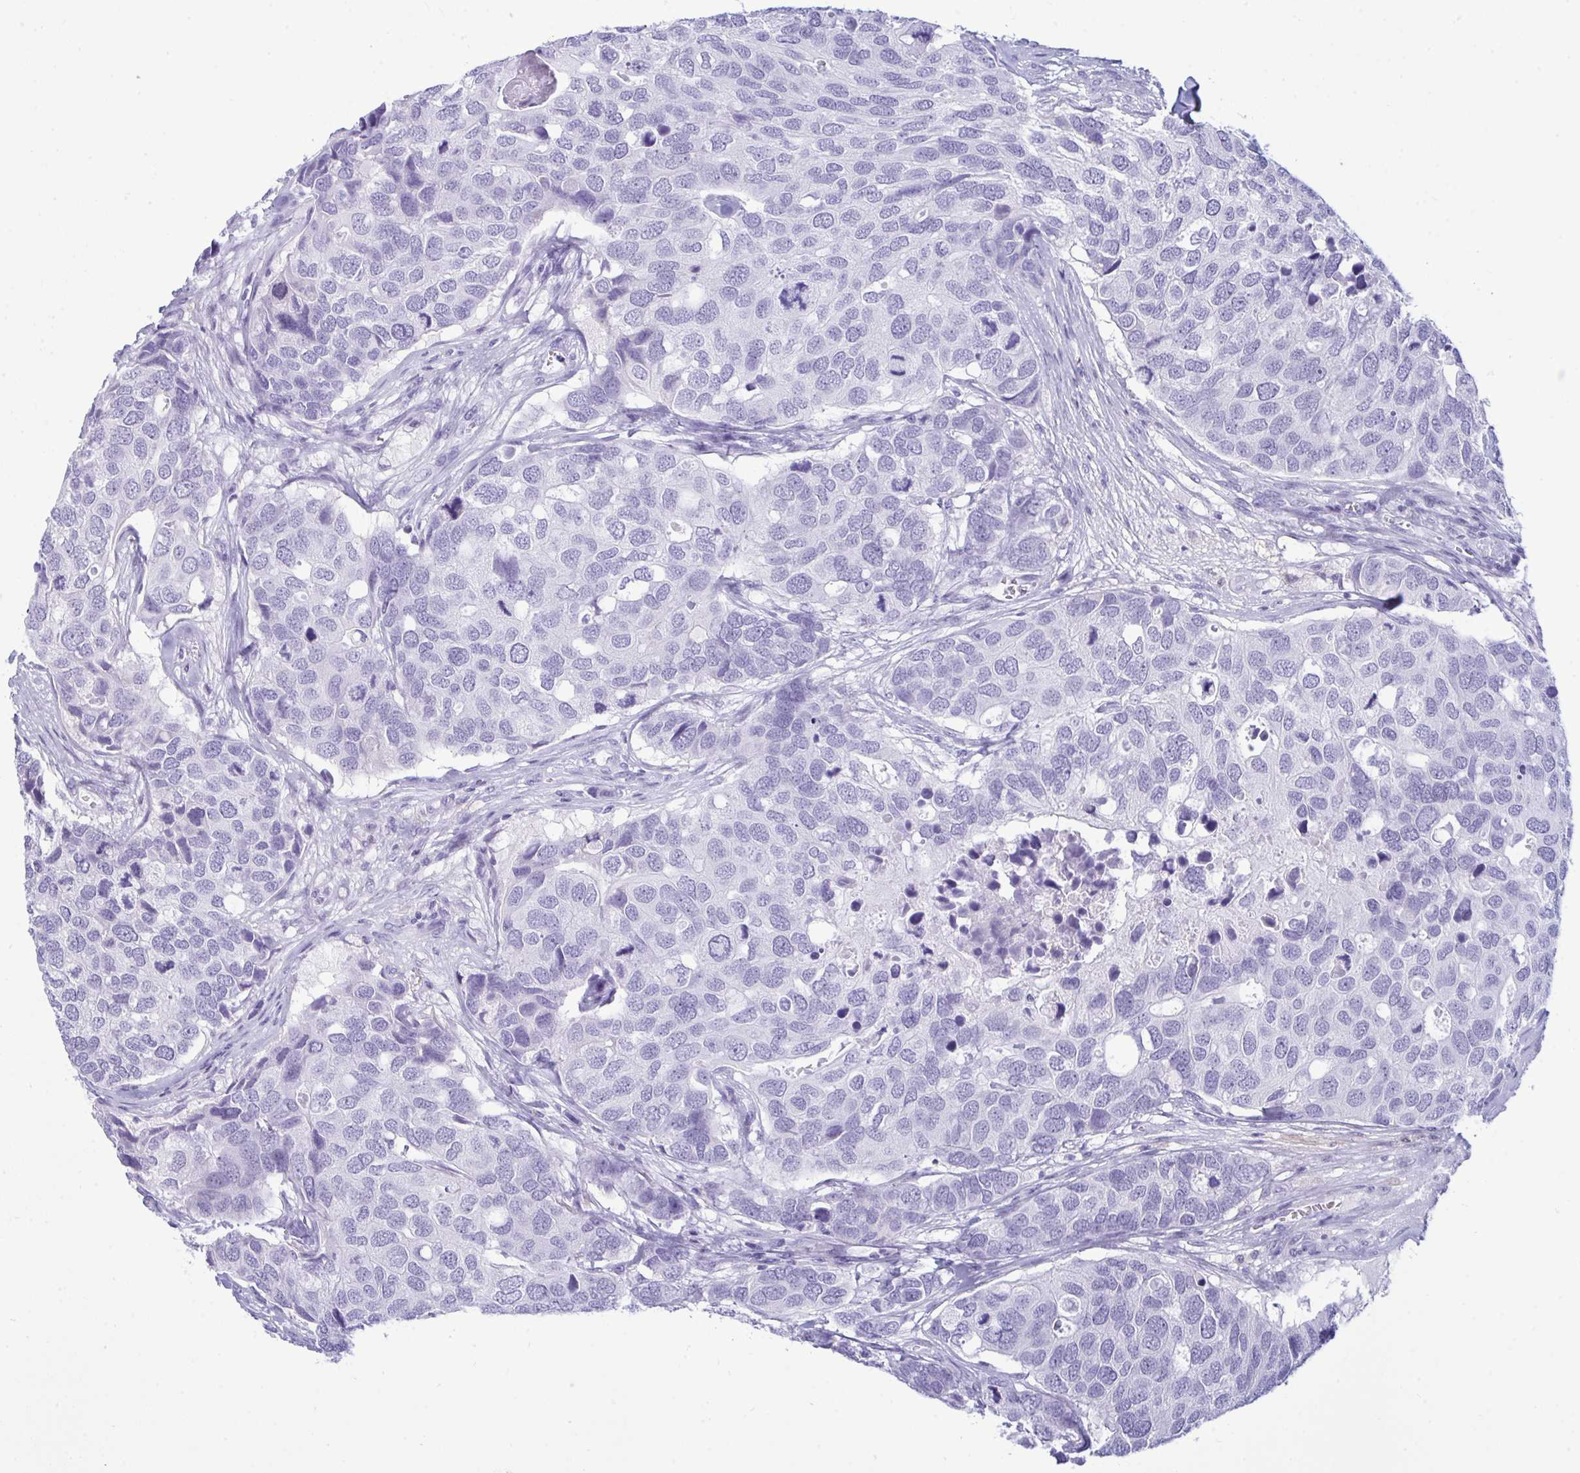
{"staining": {"intensity": "negative", "quantity": "none", "location": "none"}, "tissue": "breast cancer", "cell_type": "Tumor cells", "image_type": "cancer", "snomed": [{"axis": "morphology", "description": "Duct carcinoma"}, {"axis": "topography", "description": "Breast"}], "caption": "This is an IHC photomicrograph of human breast cancer (infiltrating ductal carcinoma). There is no positivity in tumor cells.", "gene": "ANKRD60", "patient": {"sex": "female", "age": 83}}